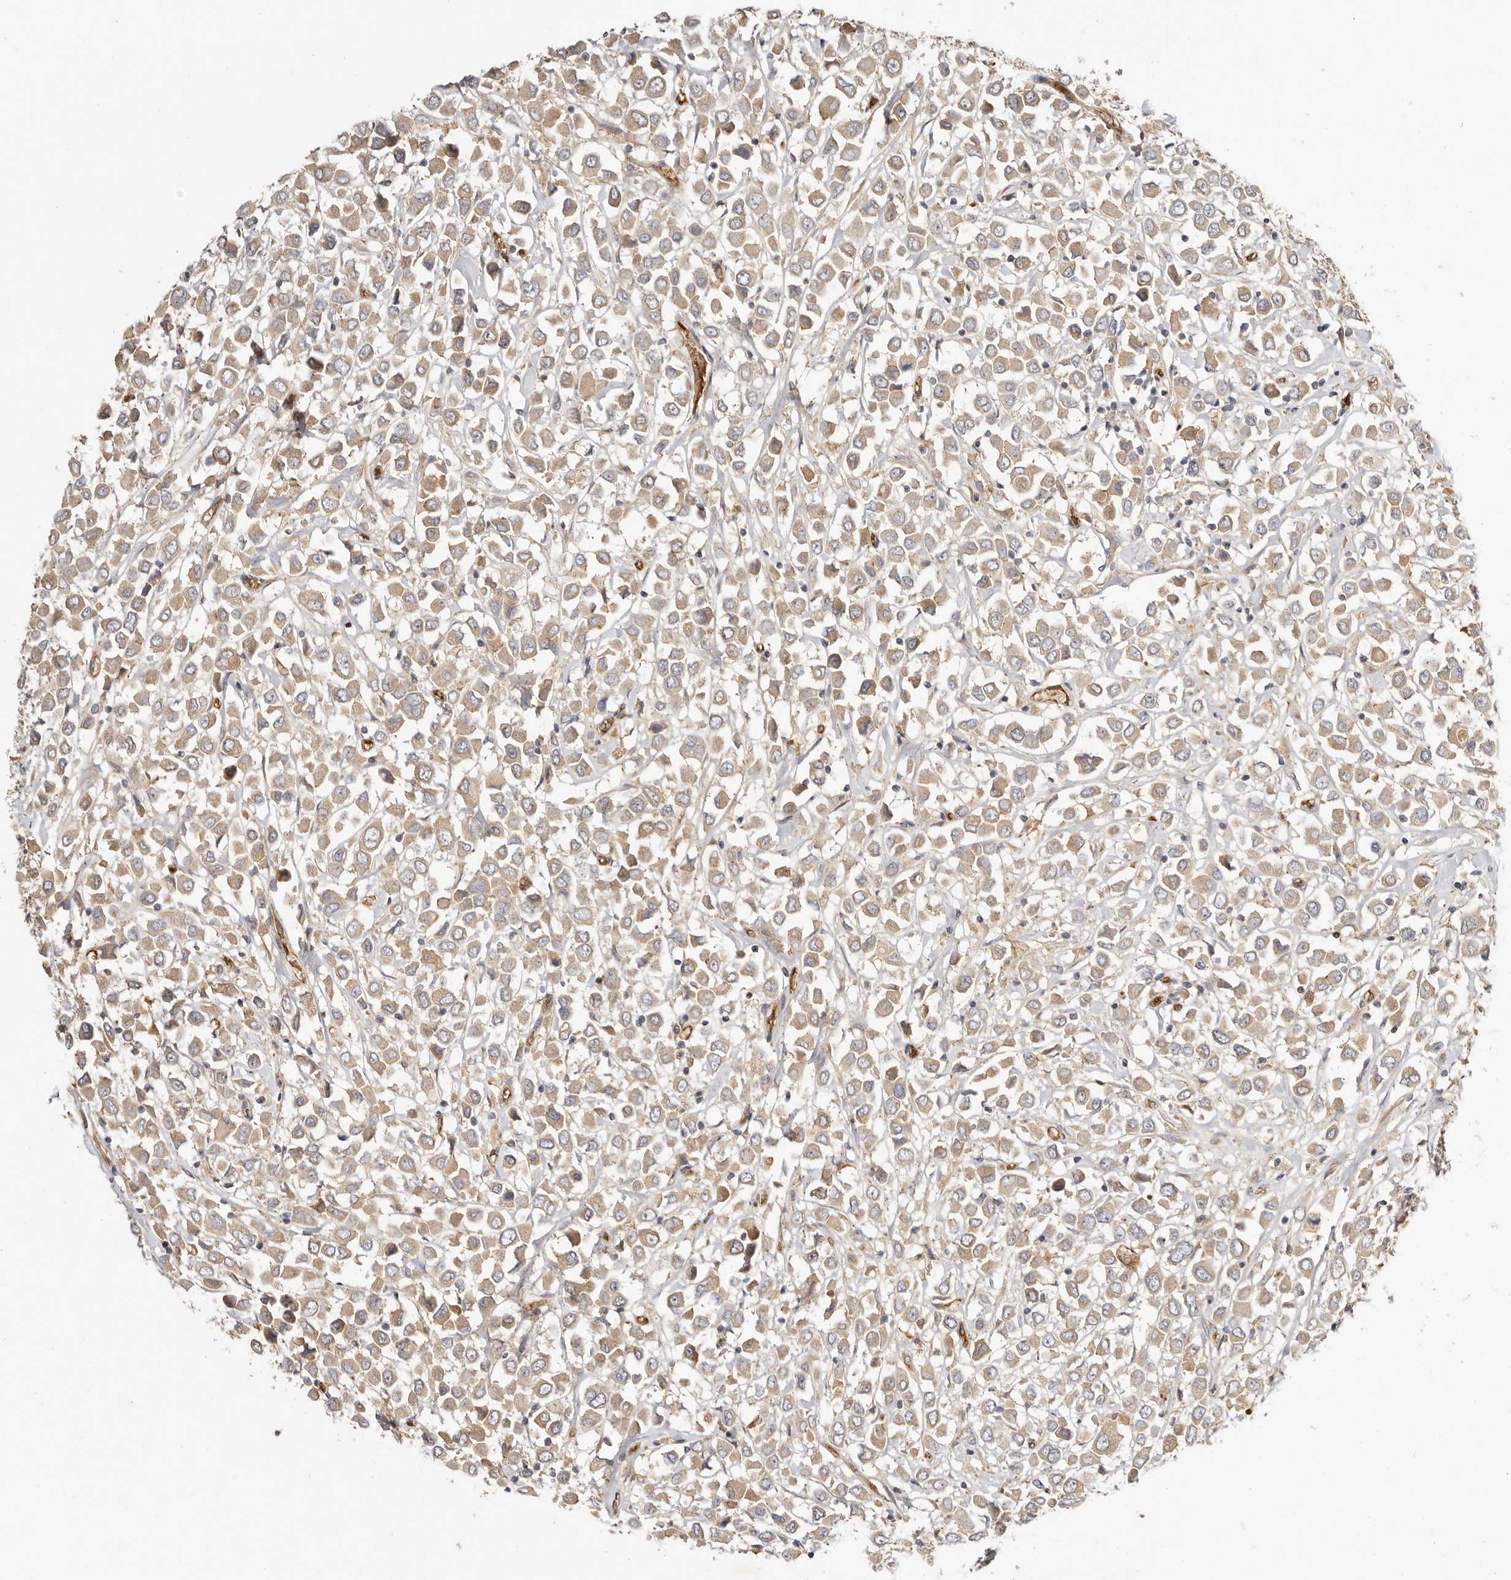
{"staining": {"intensity": "weak", "quantity": ">75%", "location": "cytoplasmic/membranous"}, "tissue": "breast cancer", "cell_type": "Tumor cells", "image_type": "cancer", "snomed": [{"axis": "morphology", "description": "Duct carcinoma"}, {"axis": "topography", "description": "Breast"}], "caption": "Immunohistochemical staining of human breast cancer reveals weak cytoplasmic/membranous protein staining in about >75% of tumor cells. (DAB IHC, brown staining for protein, blue staining for nuclei).", "gene": "ADAMTS9", "patient": {"sex": "female", "age": 61}}